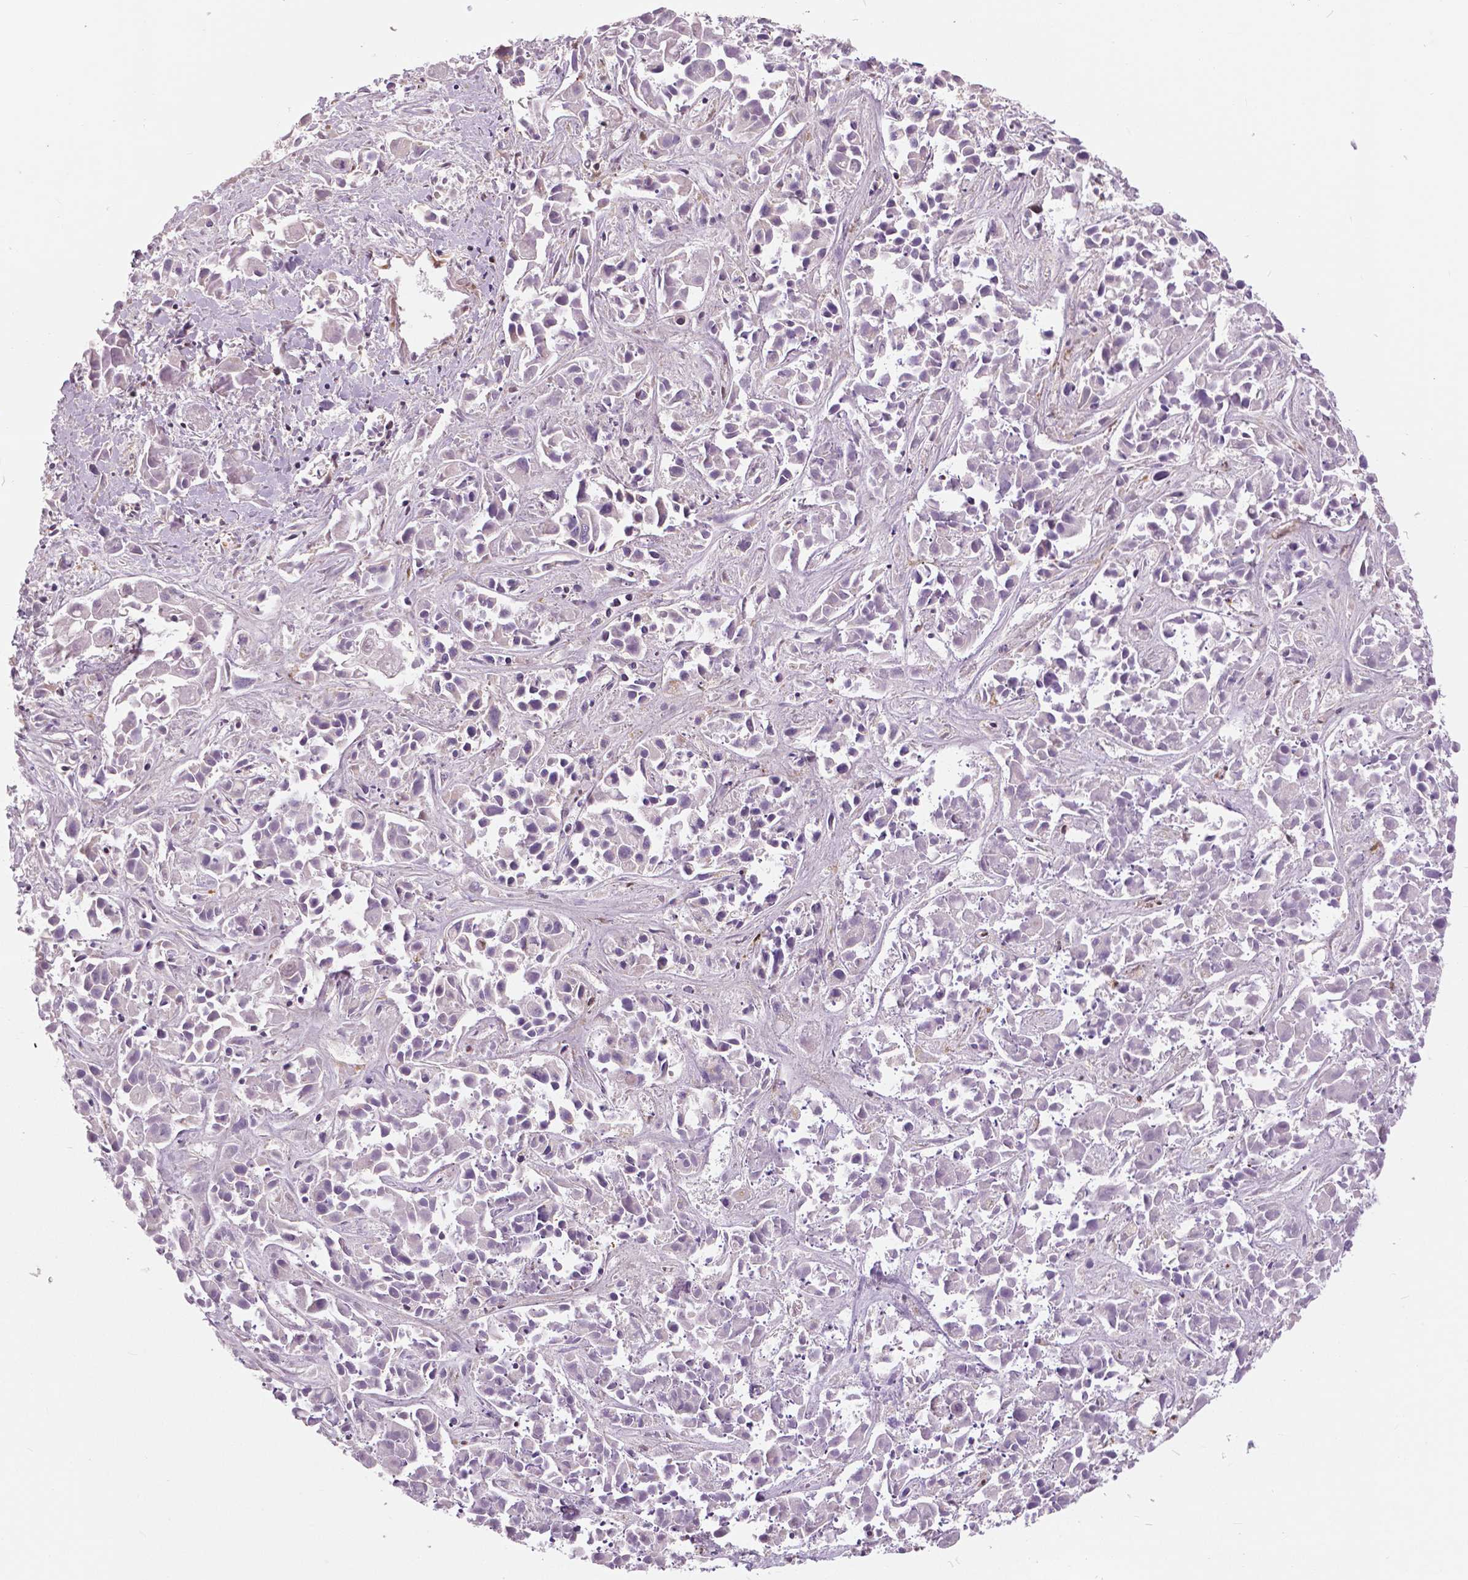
{"staining": {"intensity": "negative", "quantity": "none", "location": "none"}, "tissue": "liver cancer", "cell_type": "Tumor cells", "image_type": "cancer", "snomed": [{"axis": "morphology", "description": "Cholangiocarcinoma"}, {"axis": "topography", "description": "Liver"}], "caption": "Protein analysis of liver cancer exhibits no significant positivity in tumor cells.", "gene": "ANXA13", "patient": {"sex": "female", "age": 81}}